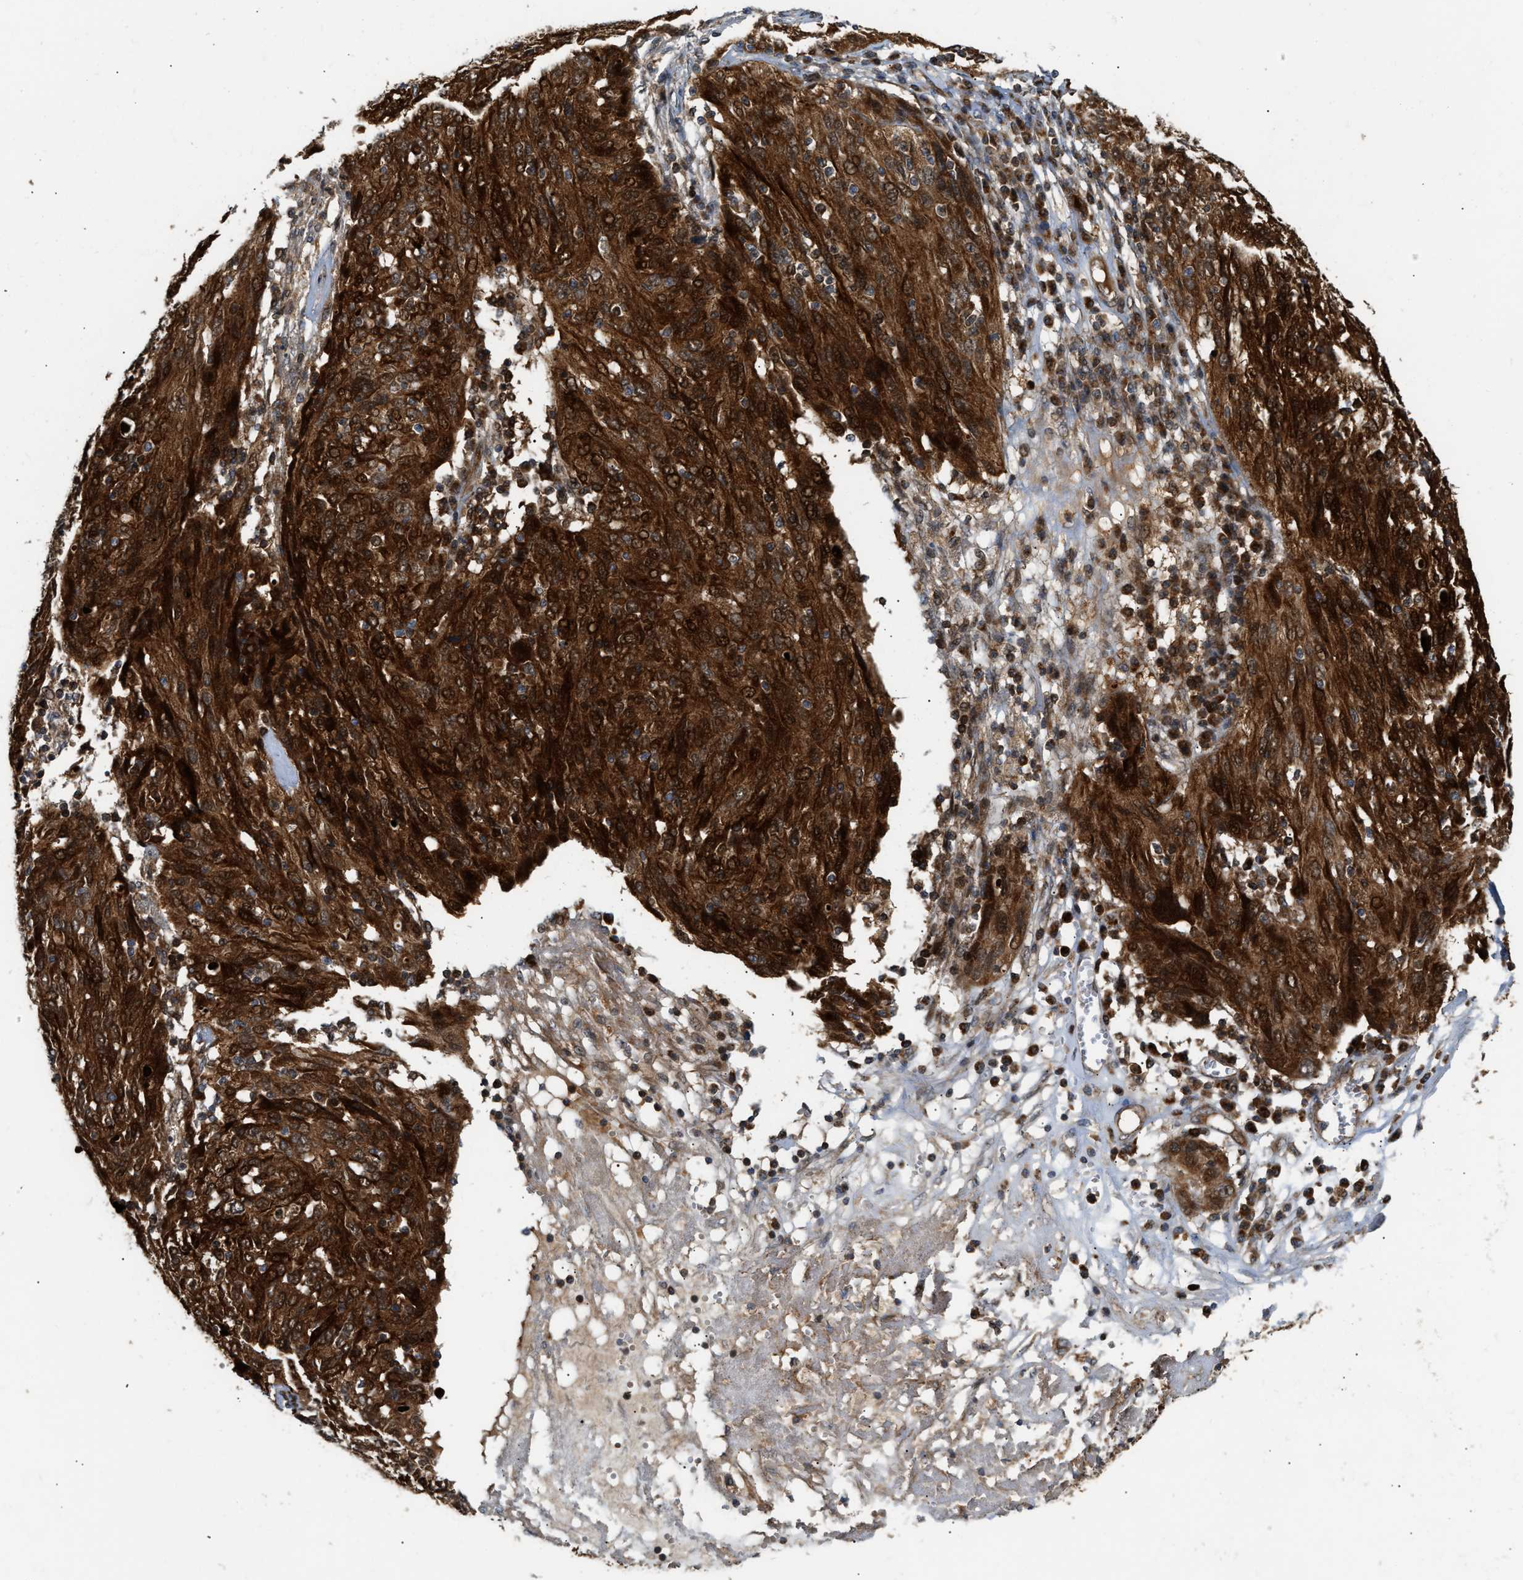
{"staining": {"intensity": "strong", "quantity": ">75%", "location": "cytoplasmic/membranous,nuclear"}, "tissue": "ovarian cancer", "cell_type": "Tumor cells", "image_type": "cancer", "snomed": [{"axis": "morphology", "description": "Carcinoma, endometroid"}, {"axis": "topography", "description": "Ovary"}], "caption": "A micrograph of human ovarian cancer stained for a protein exhibits strong cytoplasmic/membranous and nuclear brown staining in tumor cells. (IHC, brightfield microscopy, high magnification).", "gene": "EXTL2", "patient": {"sex": "female", "age": 50}}